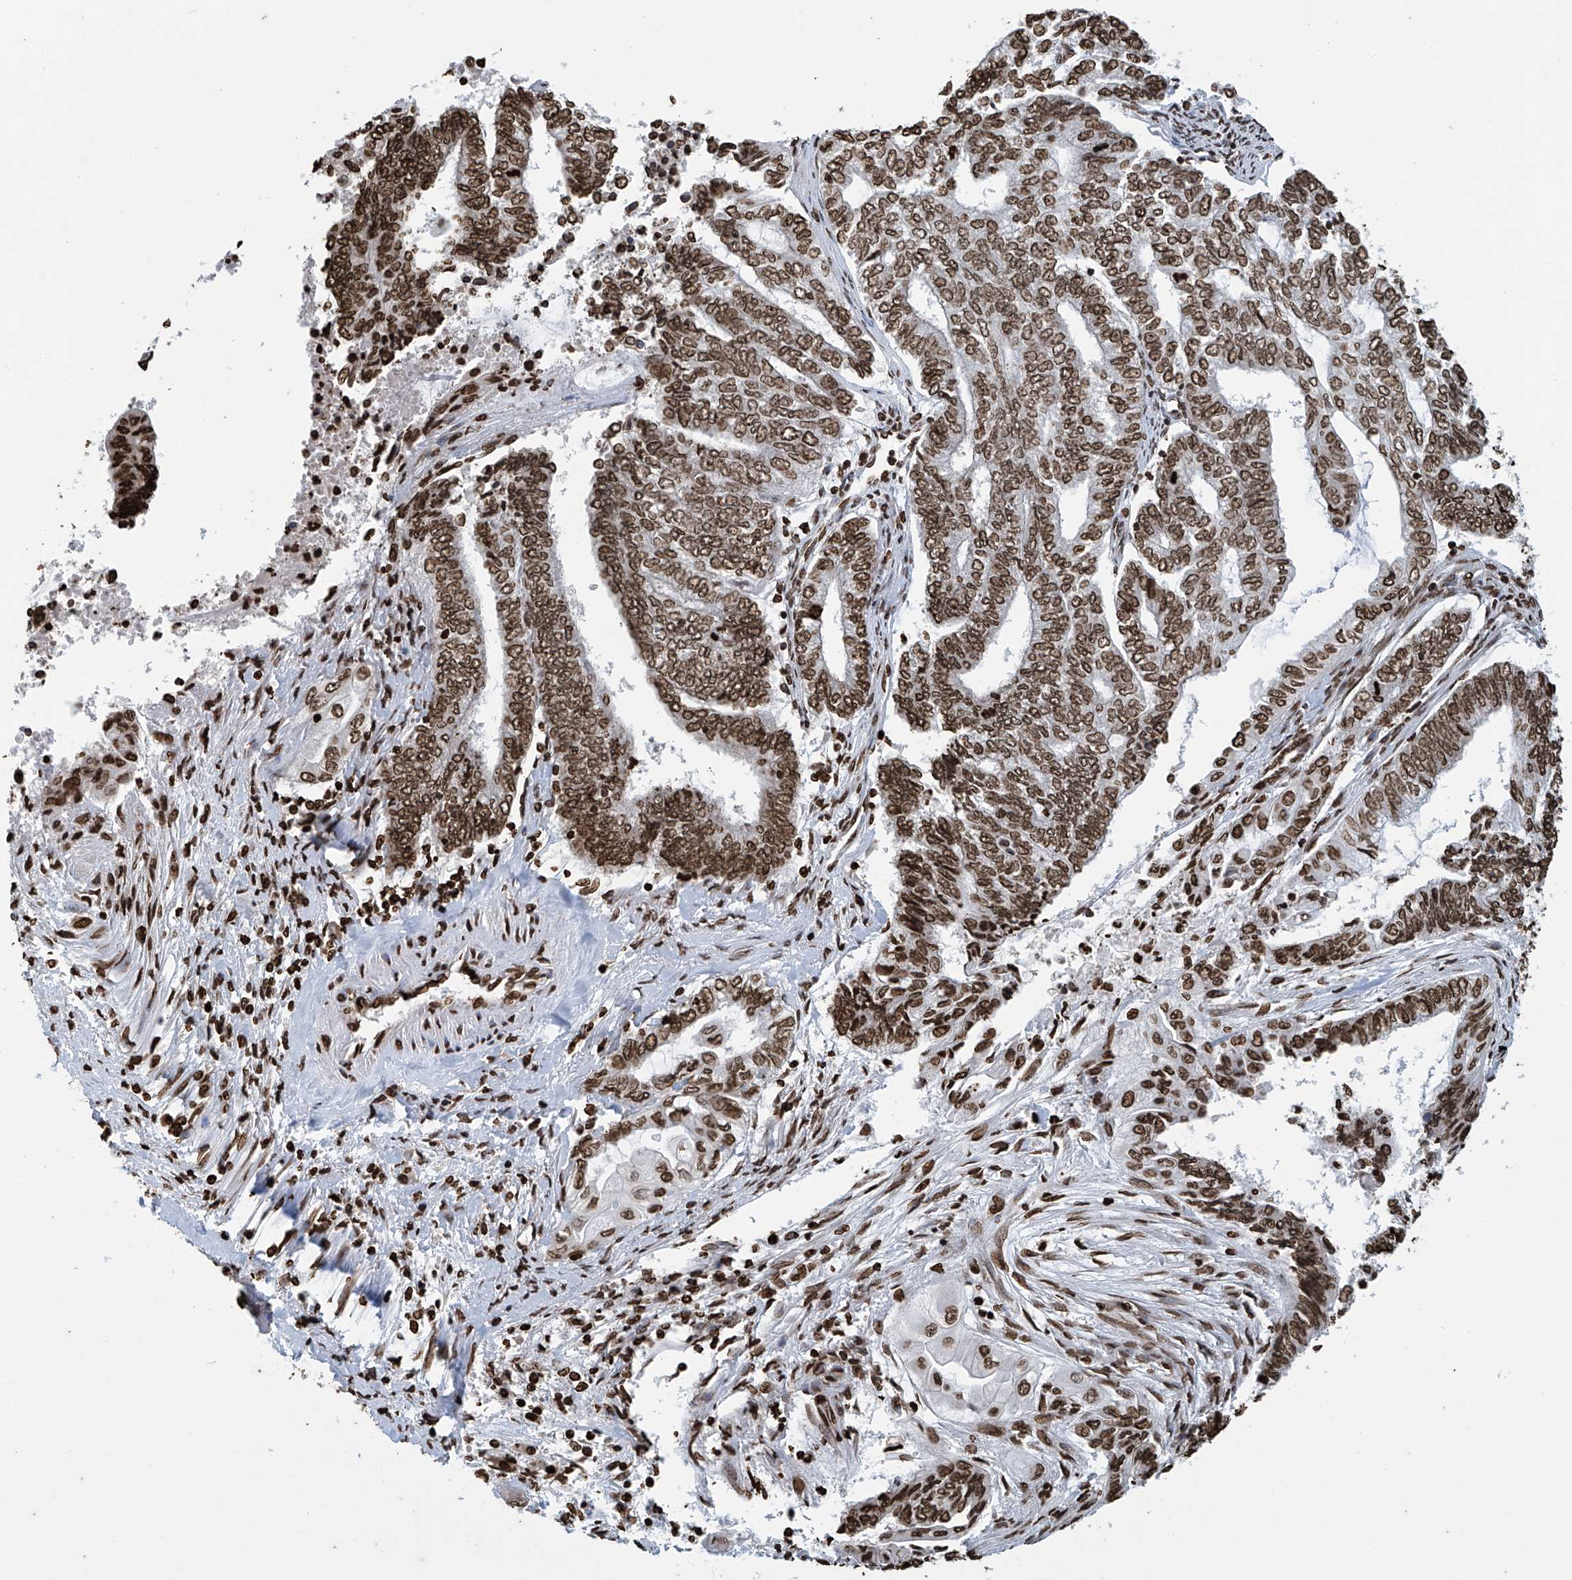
{"staining": {"intensity": "strong", "quantity": ">75%", "location": "nuclear"}, "tissue": "endometrial cancer", "cell_type": "Tumor cells", "image_type": "cancer", "snomed": [{"axis": "morphology", "description": "Adenocarcinoma, NOS"}, {"axis": "topography", "description": "Uterus"}, {"axis": "topography", "description": "Endometrium"}], "caption": "This photomicrograph reveals immunohistochemistry staining of human adenocarcinoma (endometrial), with high strong nuclear expression in approximately >75% of tumor cells.", "gene": "DPPA2", "patient": {"sex": "female", "age": 70}}